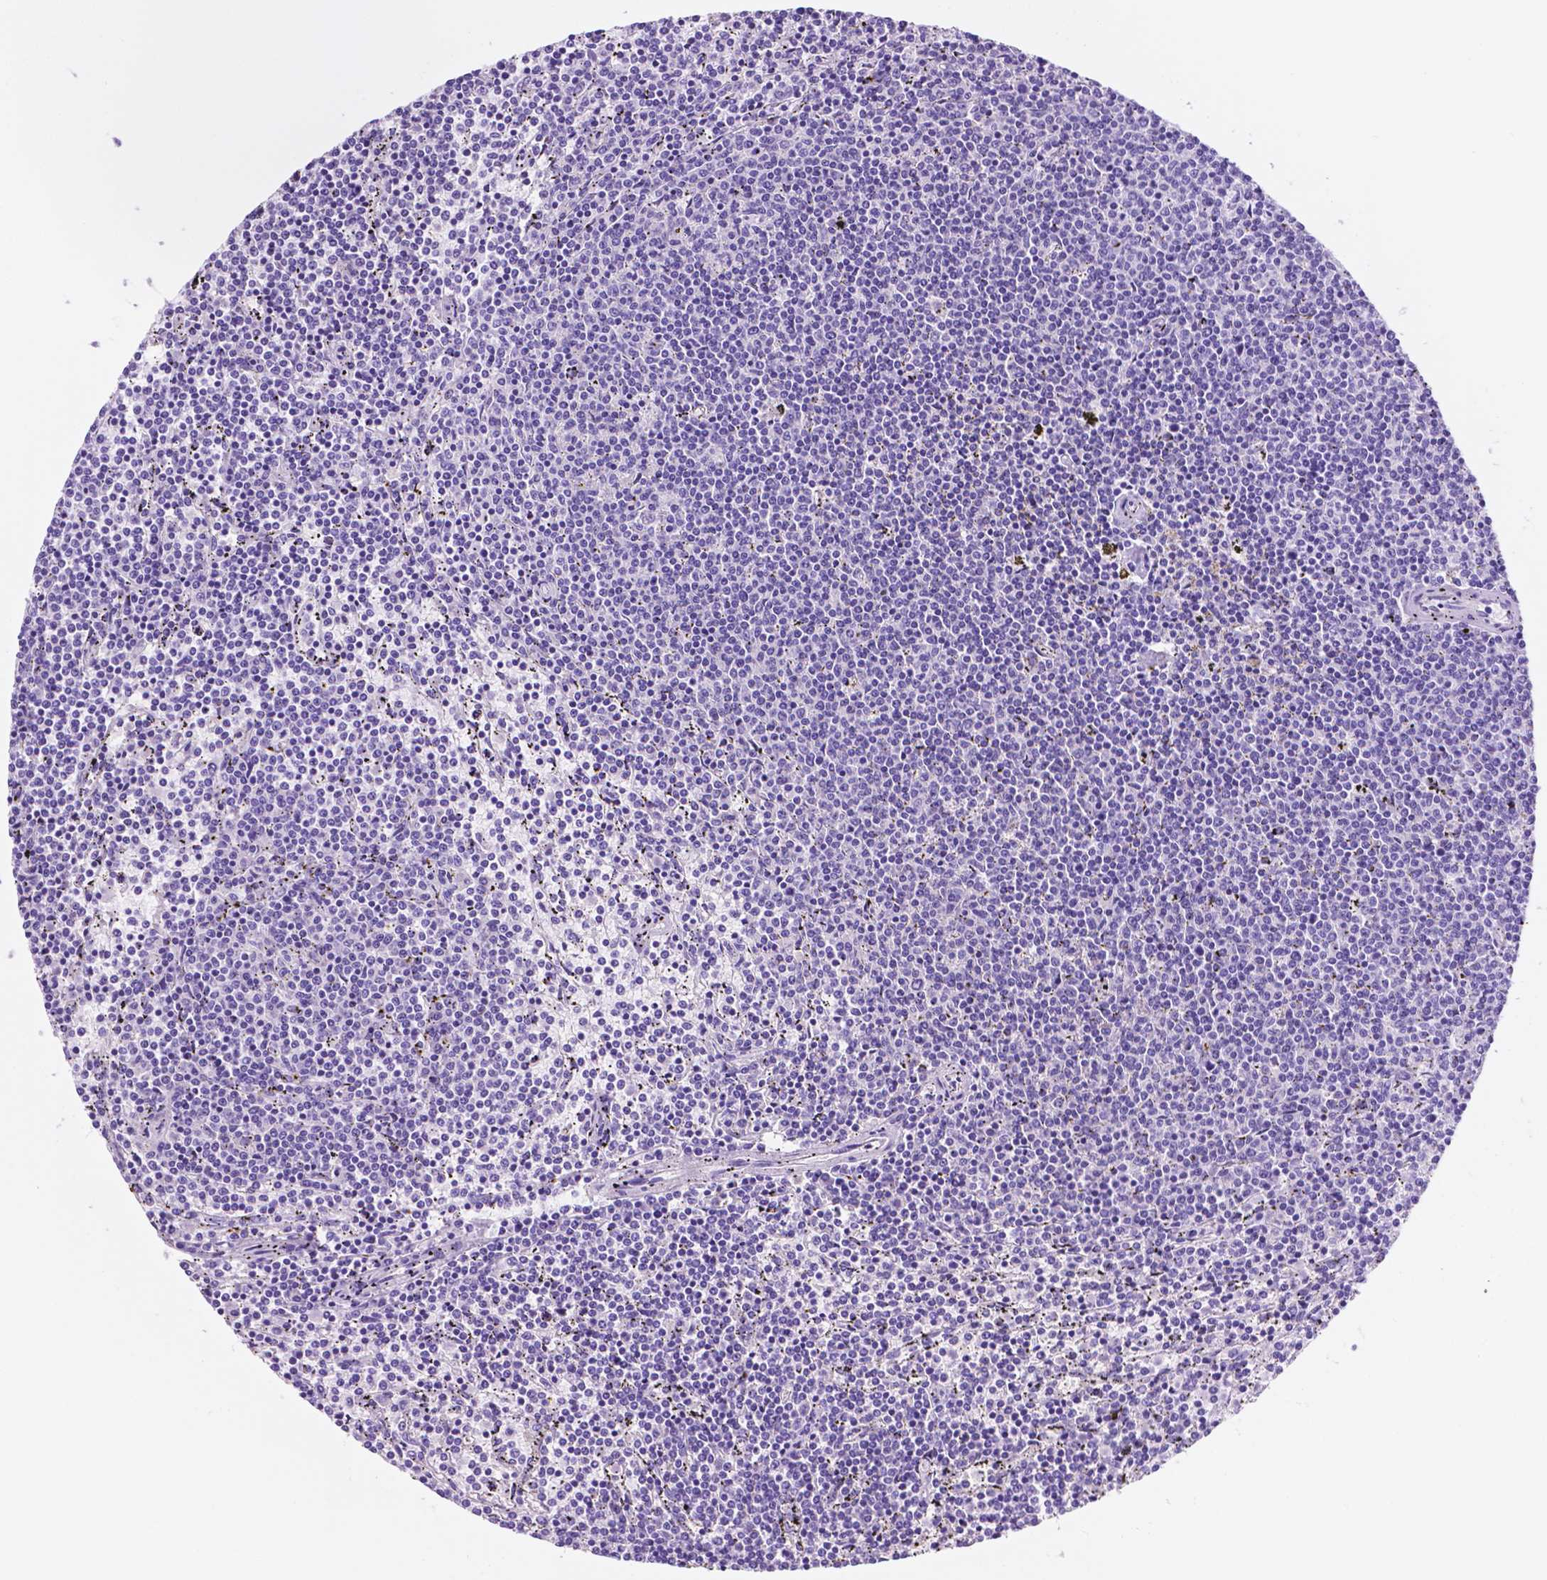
{"staining": {"intensity": "negative", "quantity": "none", "location": "none"}, "tissue": "lymphoma", "cell_type": "Tumor cells", "image_type": "cancer", "snomed": [{"axis": "morphology", "description": "Malignant lymphoma, non-Hodgkin's type, Low grade"}, {"axis": "topography", "description": "Spleen"}], "caption": "The micrograph reveals no significant staining in tumor cells of malignant lymphoma, non-Hodgkin's type (low-grade).", "gene": "FOXB2", "patient": {"sex": "female", "age": 50}}